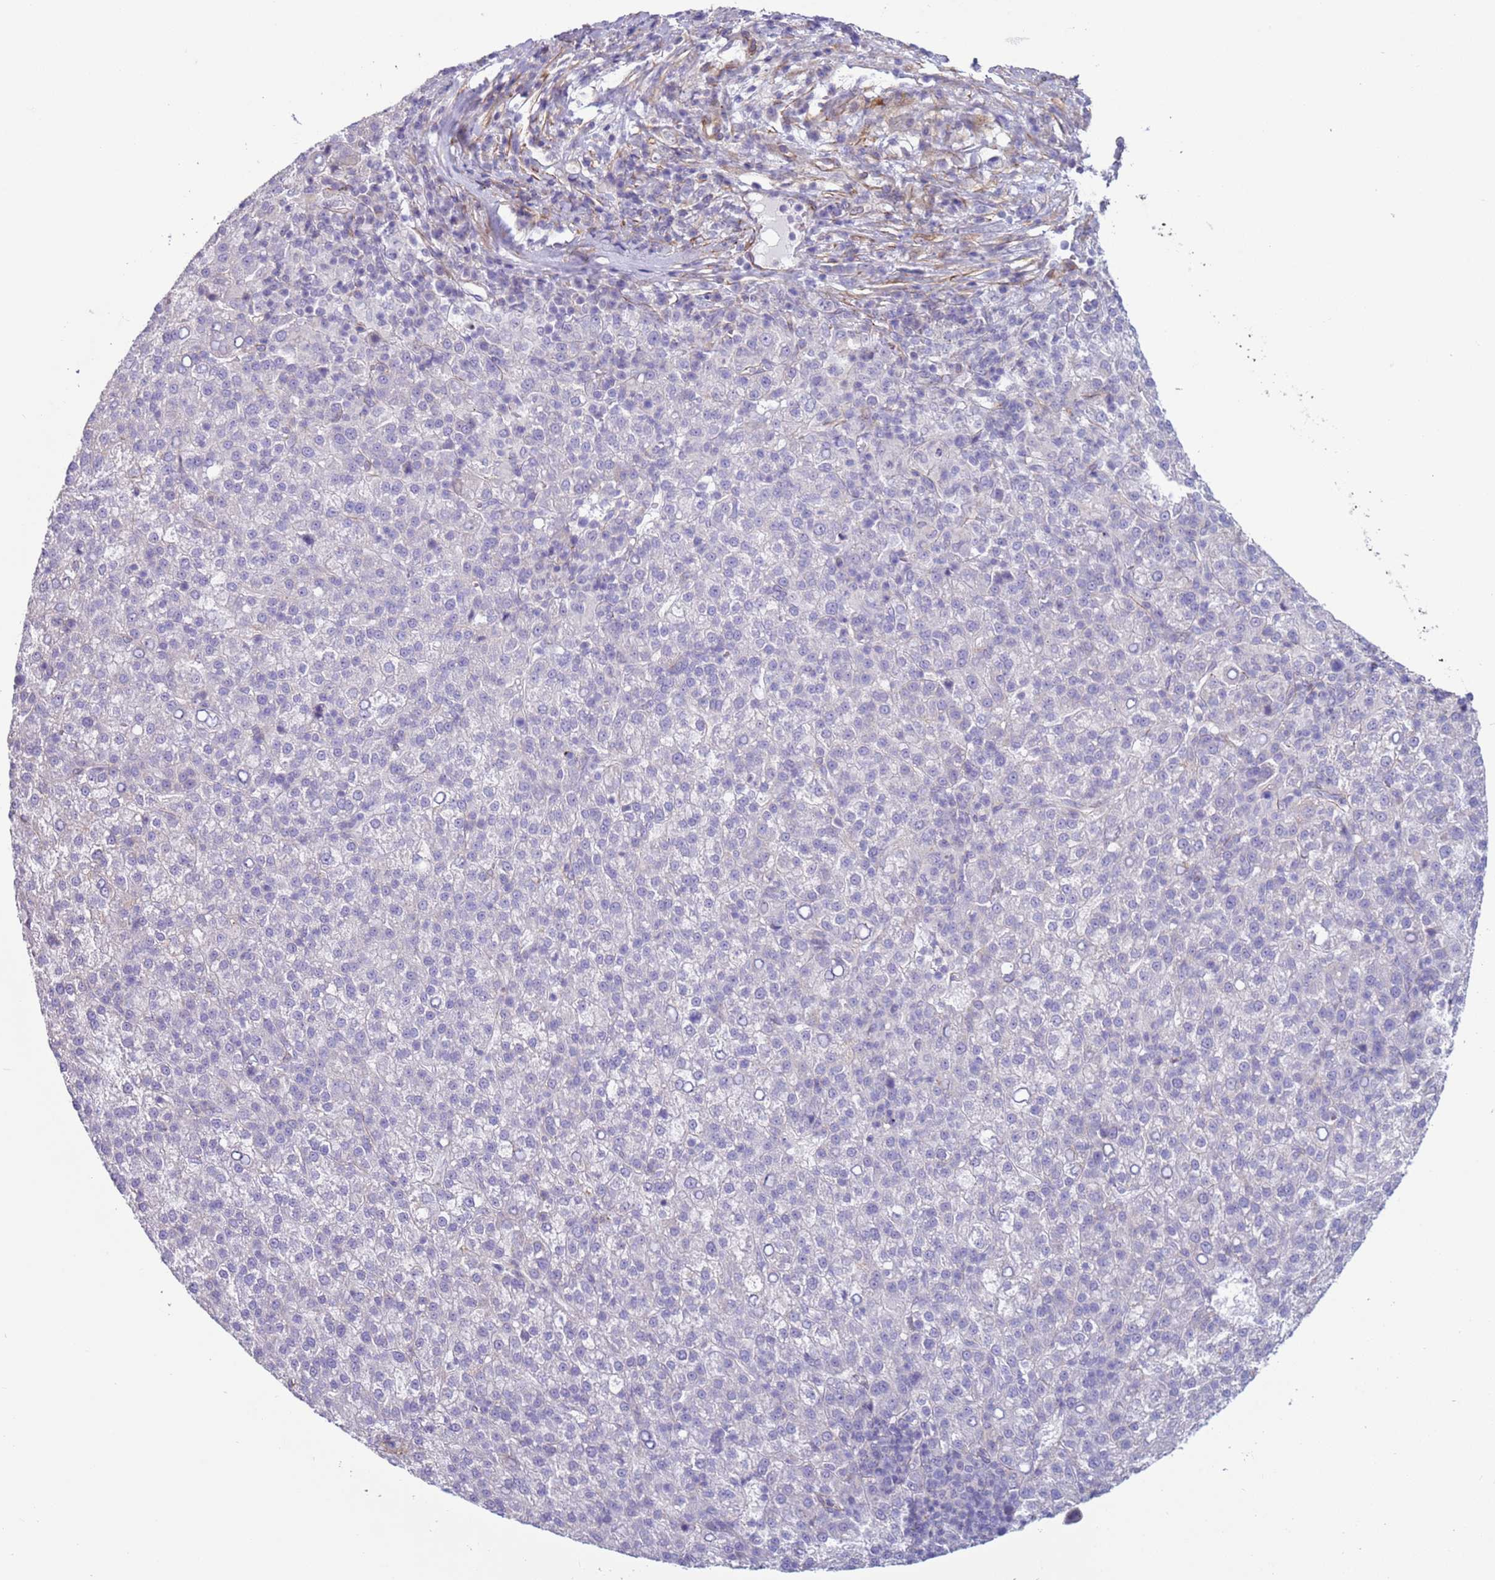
{"staining": {"intensity": "negative", "quantity": "none", "location": "none"}, "tissue": "liver cancer", "cell_type": "Tumor cells", "image_type": "cancer", "snomed": [{"axis": "morphology", "description": "Carcinoma, Hepatocellular, NOS"}, {"axis": "topography", "description": "Liver"}], "caption": "DAB (3,3'-diaminobenzidine) immunohistochemical staining of human hepatocellular carcinoma (liver) exhibits no significant positivity in tumor cells.", "gene": "HEATR1", "patient": {"sex": "female", "age": 58}}